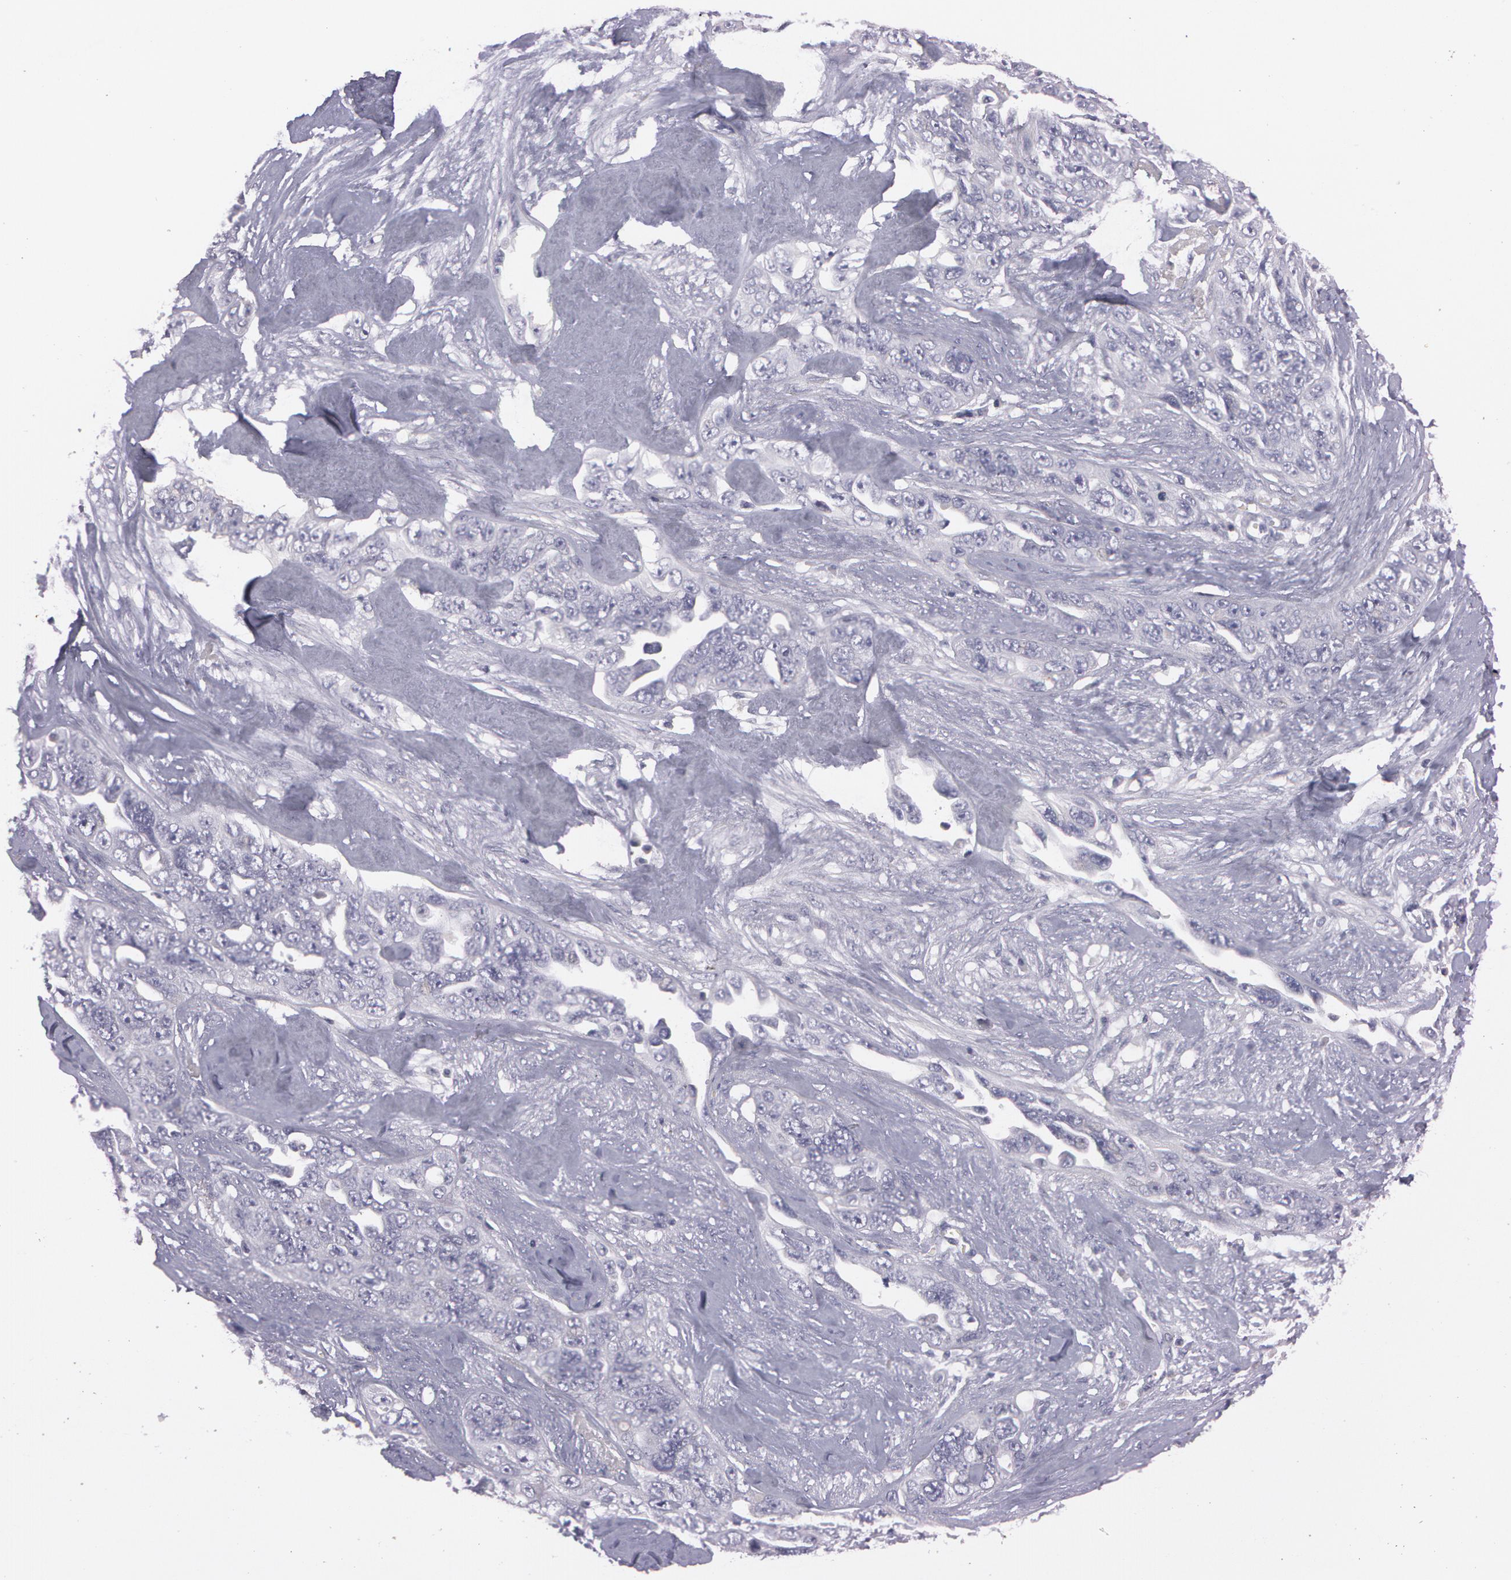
{"staining": {"intensity": "negative", "quantity": "none", "location": "none"}, "tissue": "ovarian cancer", "cell_type": "Tumor cells", "image_type": "cancer", "snomed": [{"axis": "morphology", "description": "Cystadenocarcinoma, serous, NOS"}, {"axis": "topography", "description": "Ovary"}], "caption": "The photomicrograph demonstrates no staining of tumor cells in ovarian serous cystadenocarcinoma. (Brightfield microscopy of DAB (3,3'-diaminobenzidine) immunohistochemistry at high magnification).", "gene": "MXRA5", "patient": {"sex": "female", "age": 63}}